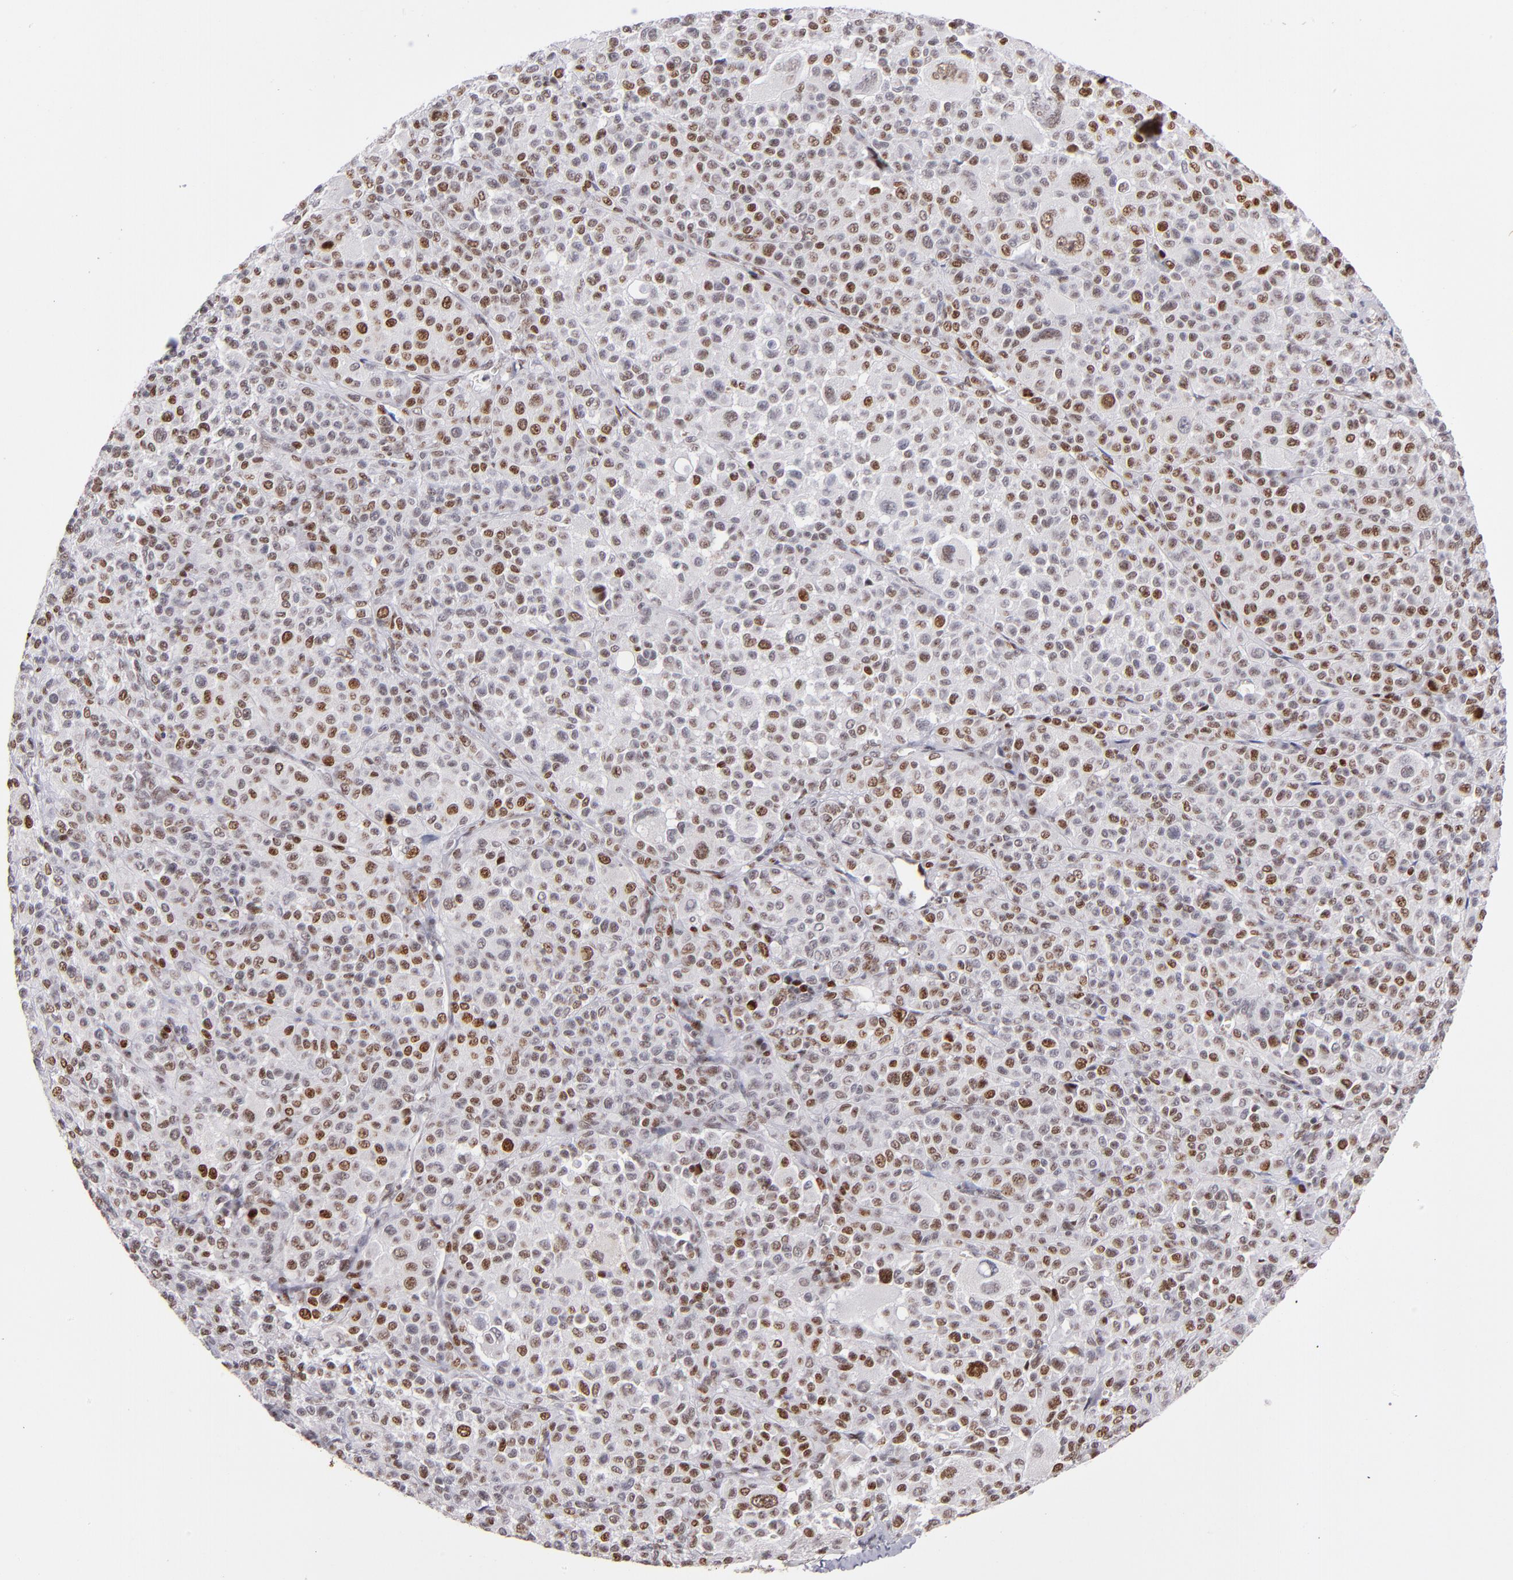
{"staining": {"intensity": "moderate", "quantity": "25%-75%", "location": "nuclear"}, "tissue": "melanoma", "cell_type": "Tumor cells", "image_type": "cancer", "snomed": [{"axis": "morphology", "description": "Malignant melanoma, Metastatic site"}, {"axis": "topography", "description": "Skin"}], "caption": "DAB immunohistochemical staining of human melanoma demonstrates moderate nuclear protein positivity in approximately 25%-75% of tumor cells.", "gene": "POLA1", "patient": {"sex": "female", "age": 74}}